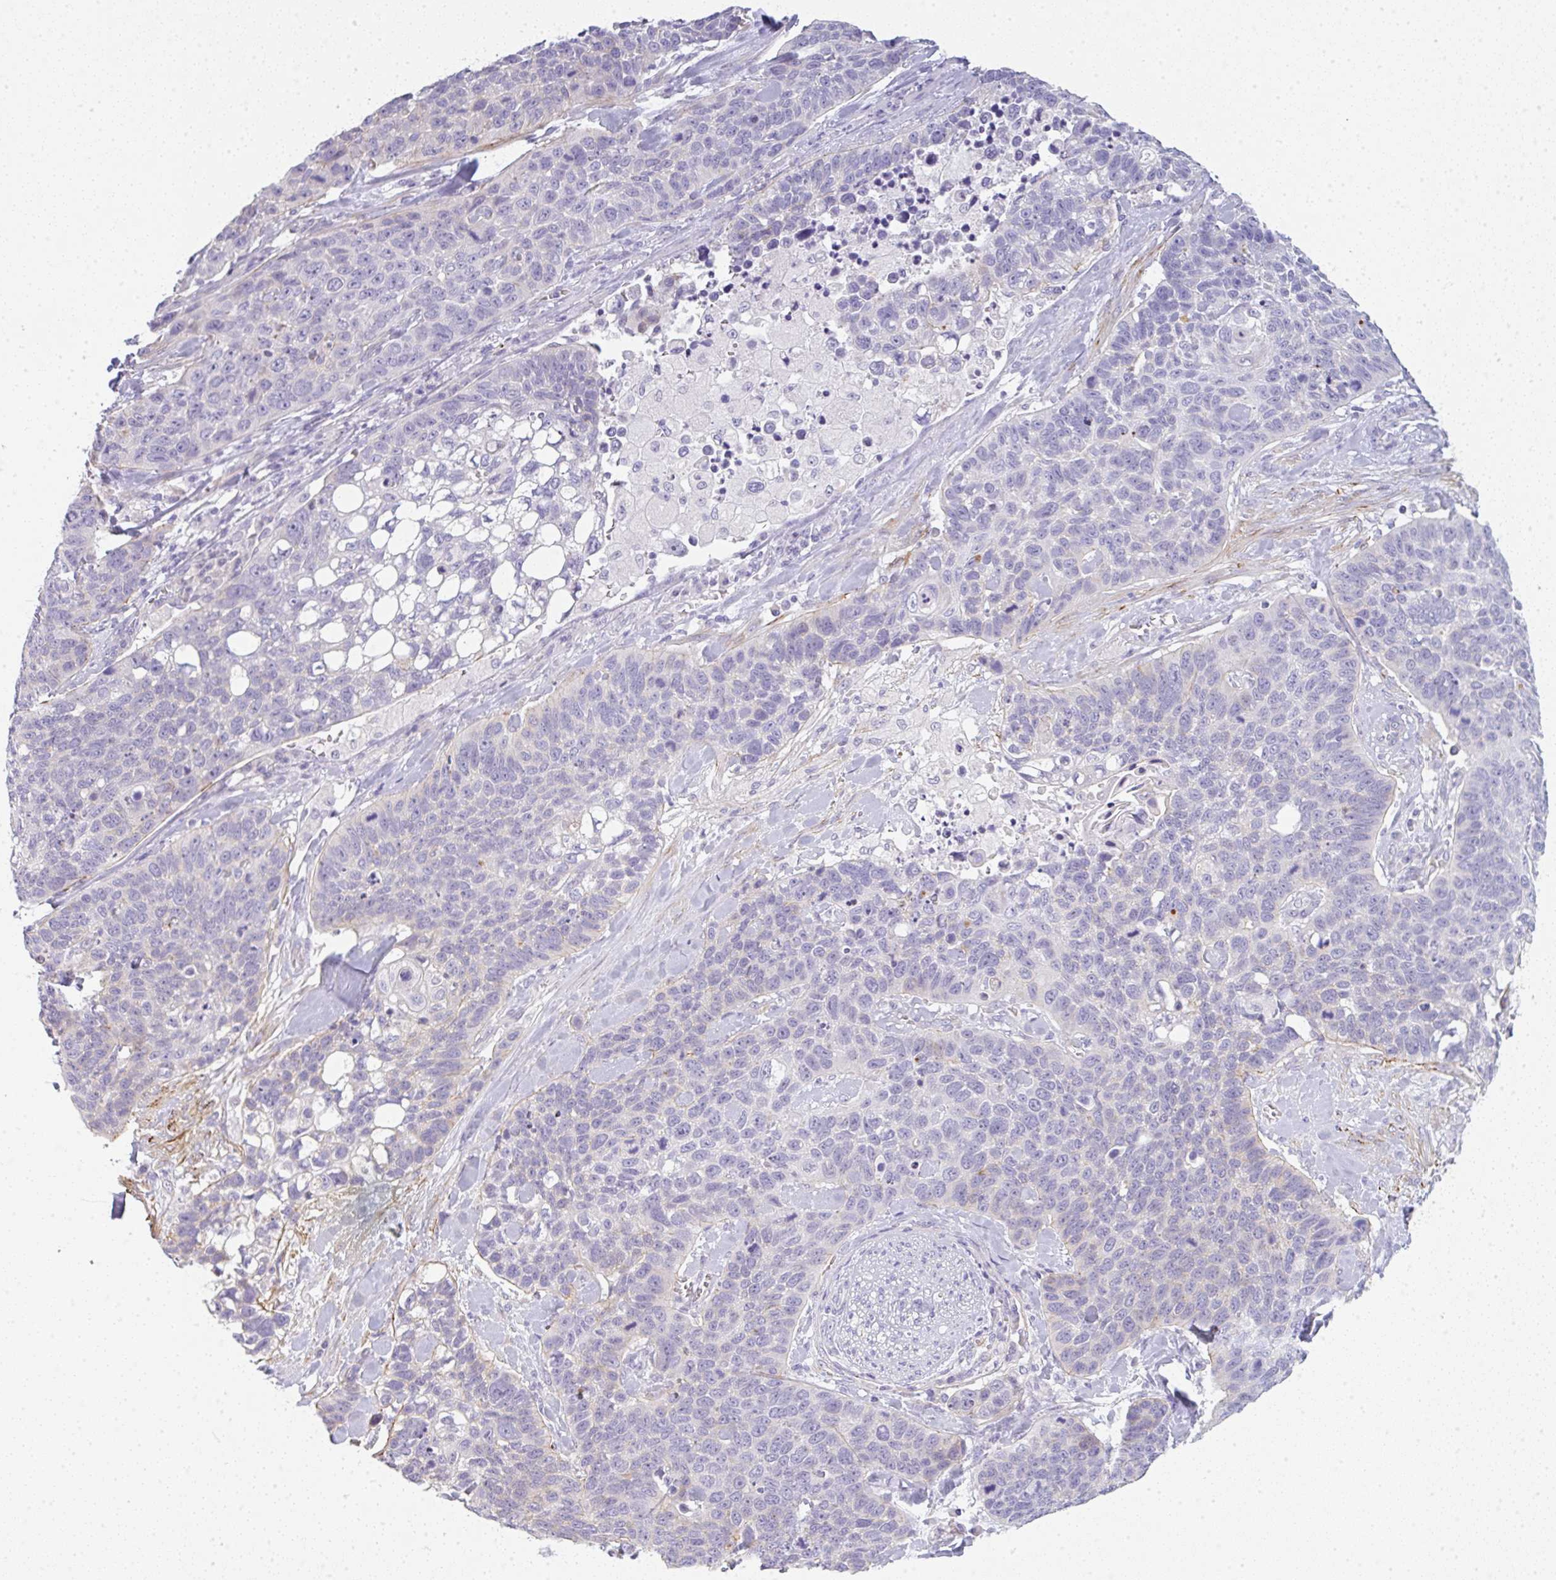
{"staining": {"intensity": "weak", "quantity": "<25%", "location": "cytoplasmic/membranous"}, "tissue": "lung cancer", "cell_type": "Tumor cells", "image_type": "cancer", "snomed": [{"axis": "morphology", "description": "Squamous cell carcinoma, NOS"}, {"axis": "topography", "description": "Lung"}], "caption": "A high-resolution photomicrograph shows immunohistochemistry (IHC) staining of lung squamous cell carcinoma, which reveals no significant expression in tumor cells. The staining is performed using DAB (3,3'-diaminobenzidine) brown chromogen with nuclei counter-stained in using hematoxylin.", "gene": "LPAR4", "patient": {"sex": "male", "age": 62}}